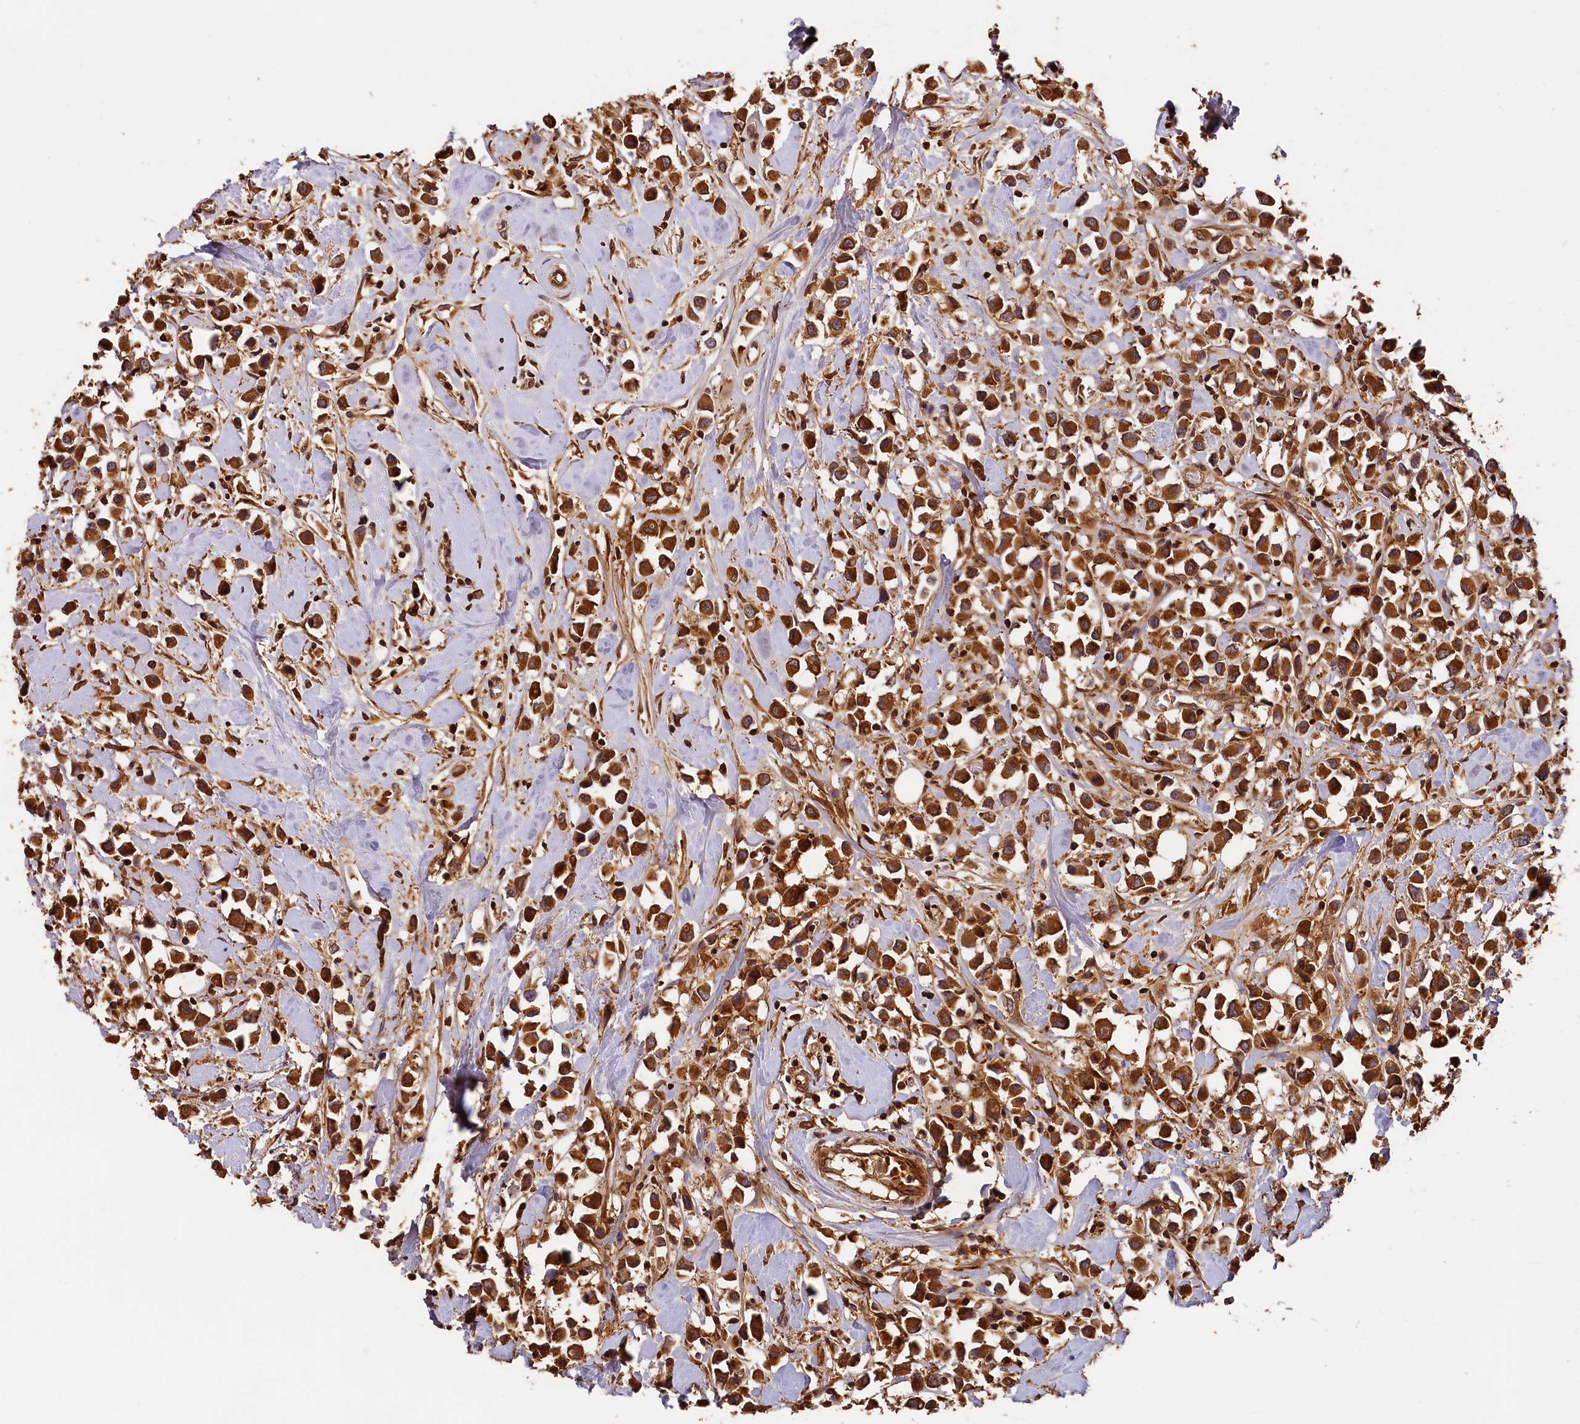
{"staining": {"intensity": "strong", "quantity": ">75%", "location": "cytoplasmic/membranous"}, "tissue": "breast cancer", "cell_type": "Tumor cells", "image_type": "cancer", "snomed": [{"axis": "morphology", "description": "Duct carcinoma"}, {"axis": "topography", "description": "Breast"}], "caption": "Immunohistochemistry image of human breast cancer (infiltrating ductal carcinoma) stained for a protein (brown), which demonstrates high levels of strong cytoplasmic/membranous expression in about >75% of tumor cells.", "gene": "HMOX2", "patient": {"sex": "female", "age": 61}}